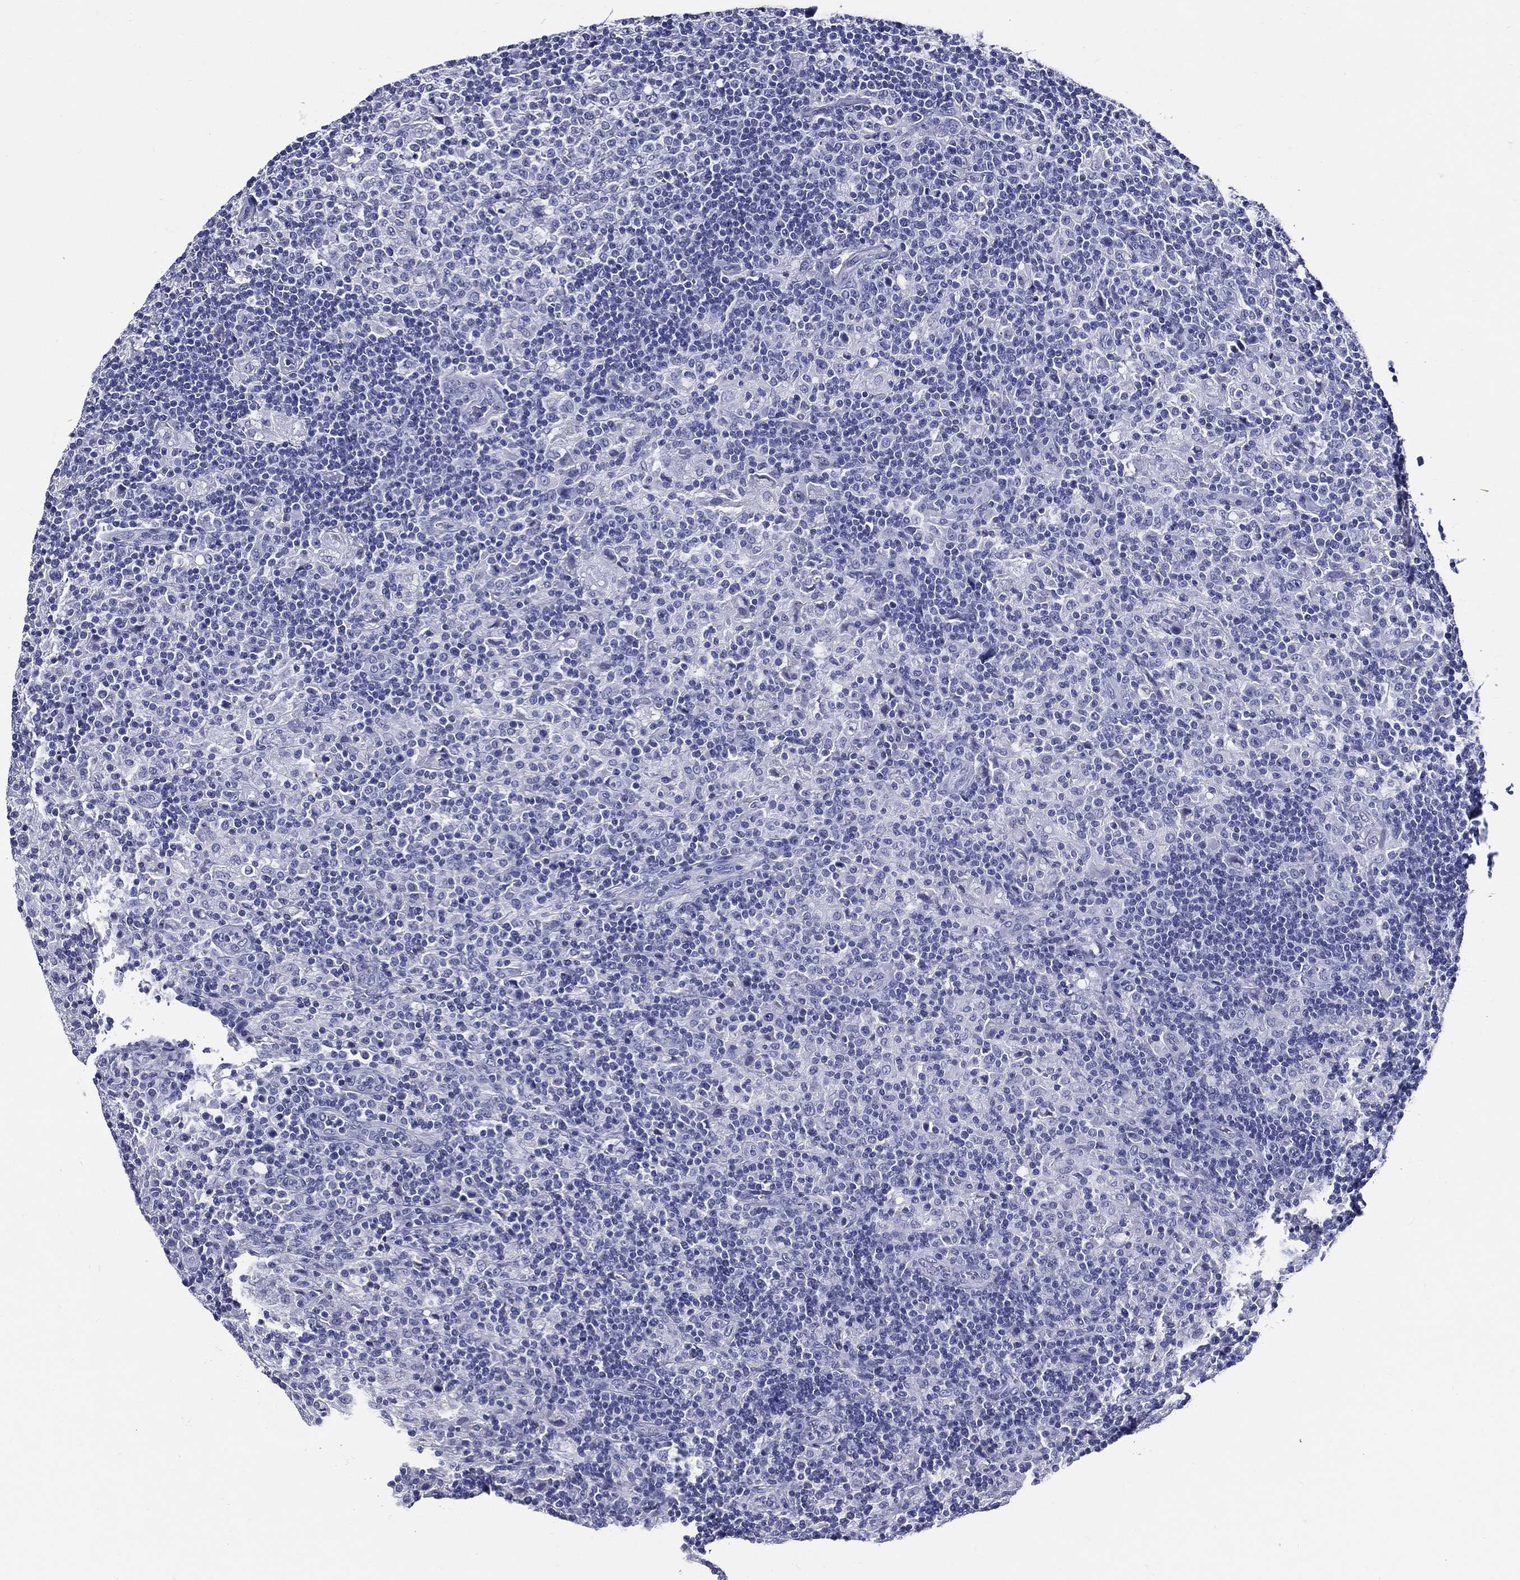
{"staining": {"intensity": "negative", "quantity": "none", "location": "none"}, "tissue": "lymphoma", "cell_type": "Tumor cells", "image_type": "cancer", "snomed": [{"axis": "morphology", "description": "Hodgkin's disease, NOS"}, {"axis": "topography", "description": "Lymph node"}], "caption": "Immunohistochemistry (IHC) photomicrograph of neoplastic tissue: human lymphoma stained with DAB shows no significant protein expression in tumor cells. The staining was performed using DAB (3,3'-diaminobenzidine) to visualize the protein expression in brown, while the nuclei were stained in blue with hematoxylin (Magnification: 20x).", "gene": "ACE2", "patient": {"sex": "male", "age": 70}}